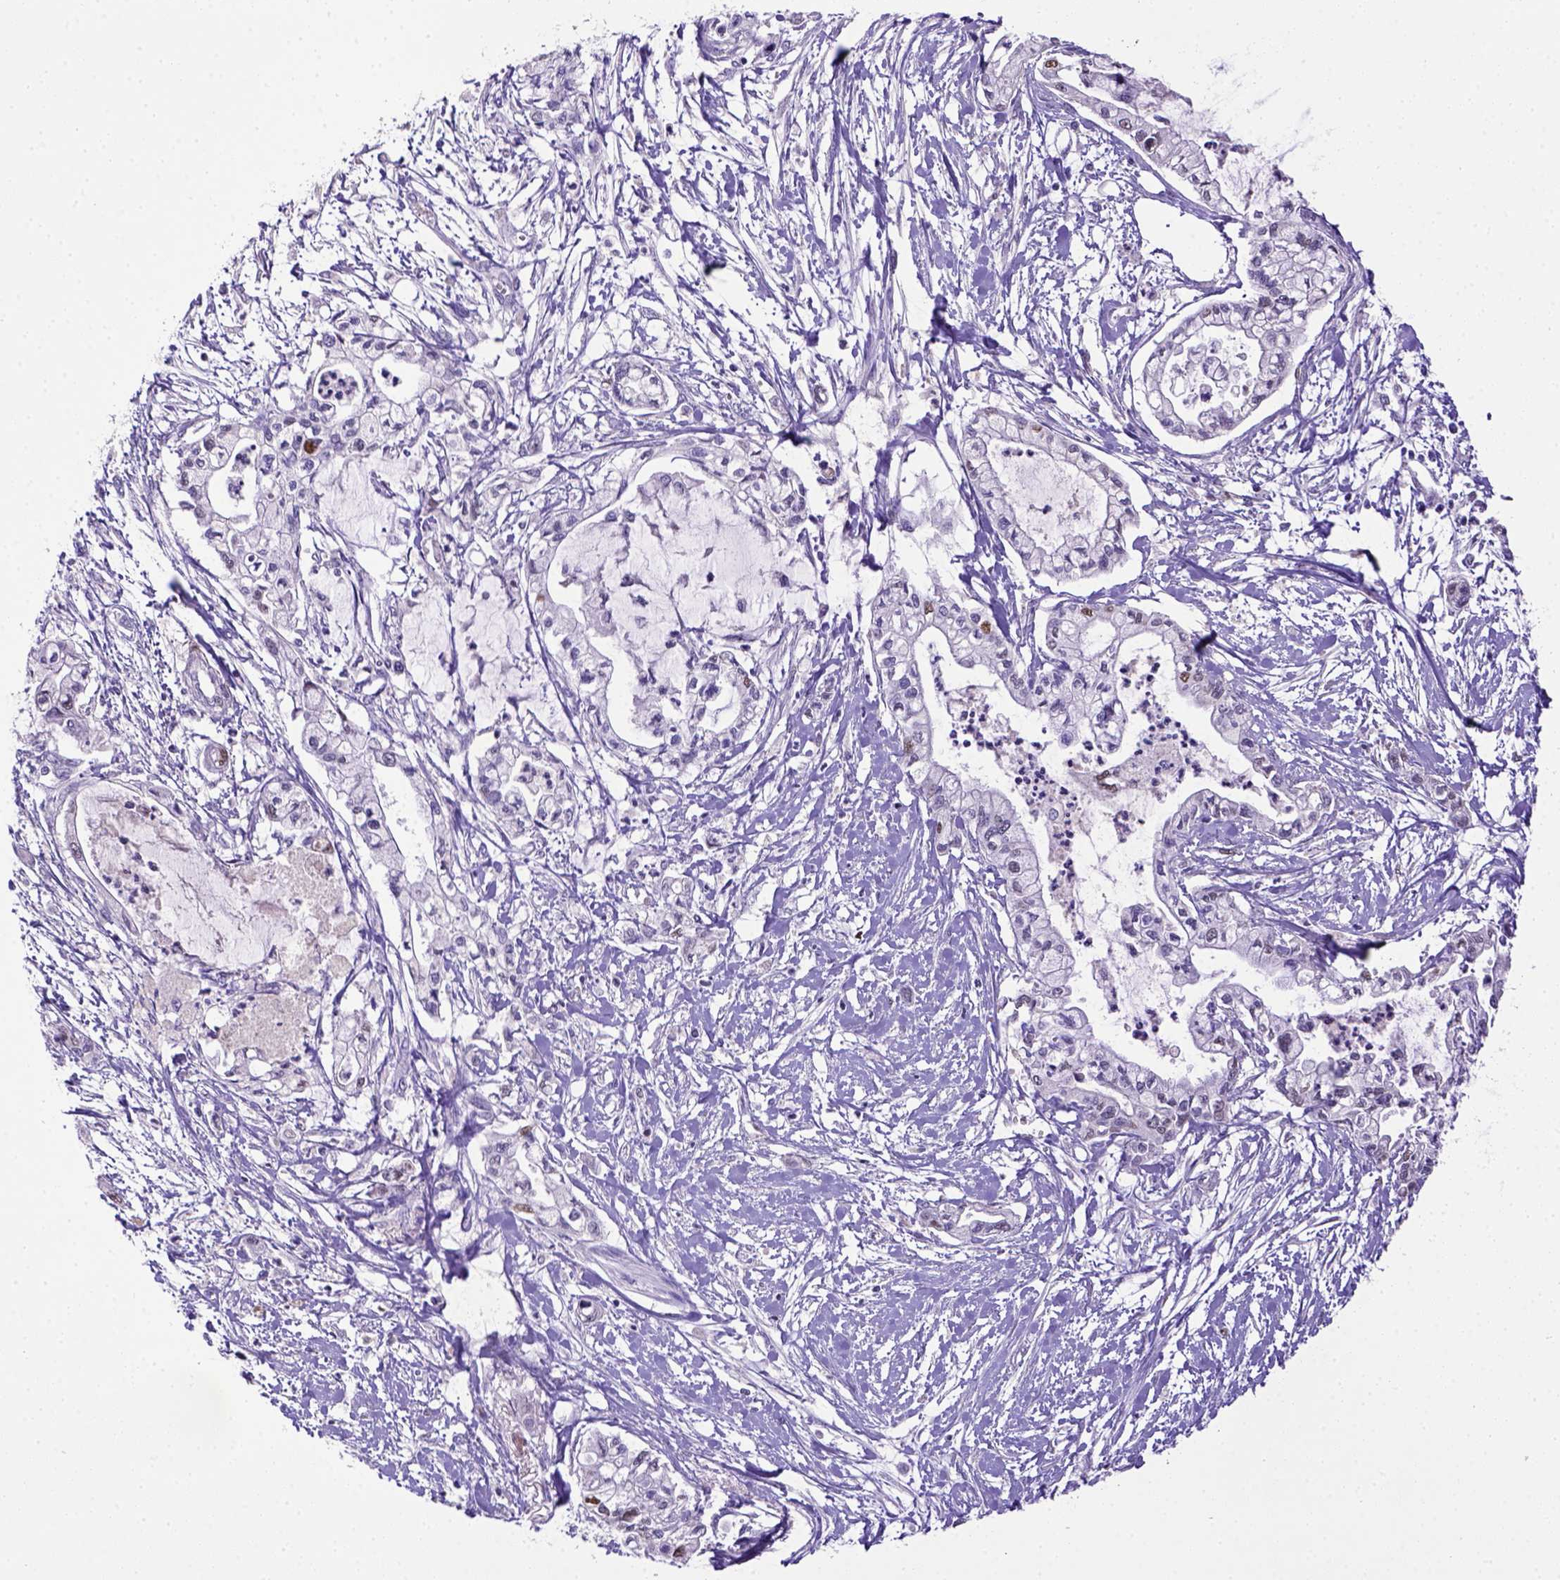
{"staining": {"intensity": "negative", "quantity": "none", "location": "none"}, "tissue": "pancreatic cancer", "cell_type": "Tumor cells", "image_type": "cancer", "snomed": [{"axis": "morphology", "description": "Adenocarcinoma, NOS"}, {"axis": "topography", "description": "Pancreas"}], "caption": "IHC of pancreatic cancer (adenocarcinoma) reveals no positivity in tumor cells.", "gene": "CDKN1A", "patient": {"sex": "male", "age": 54}}